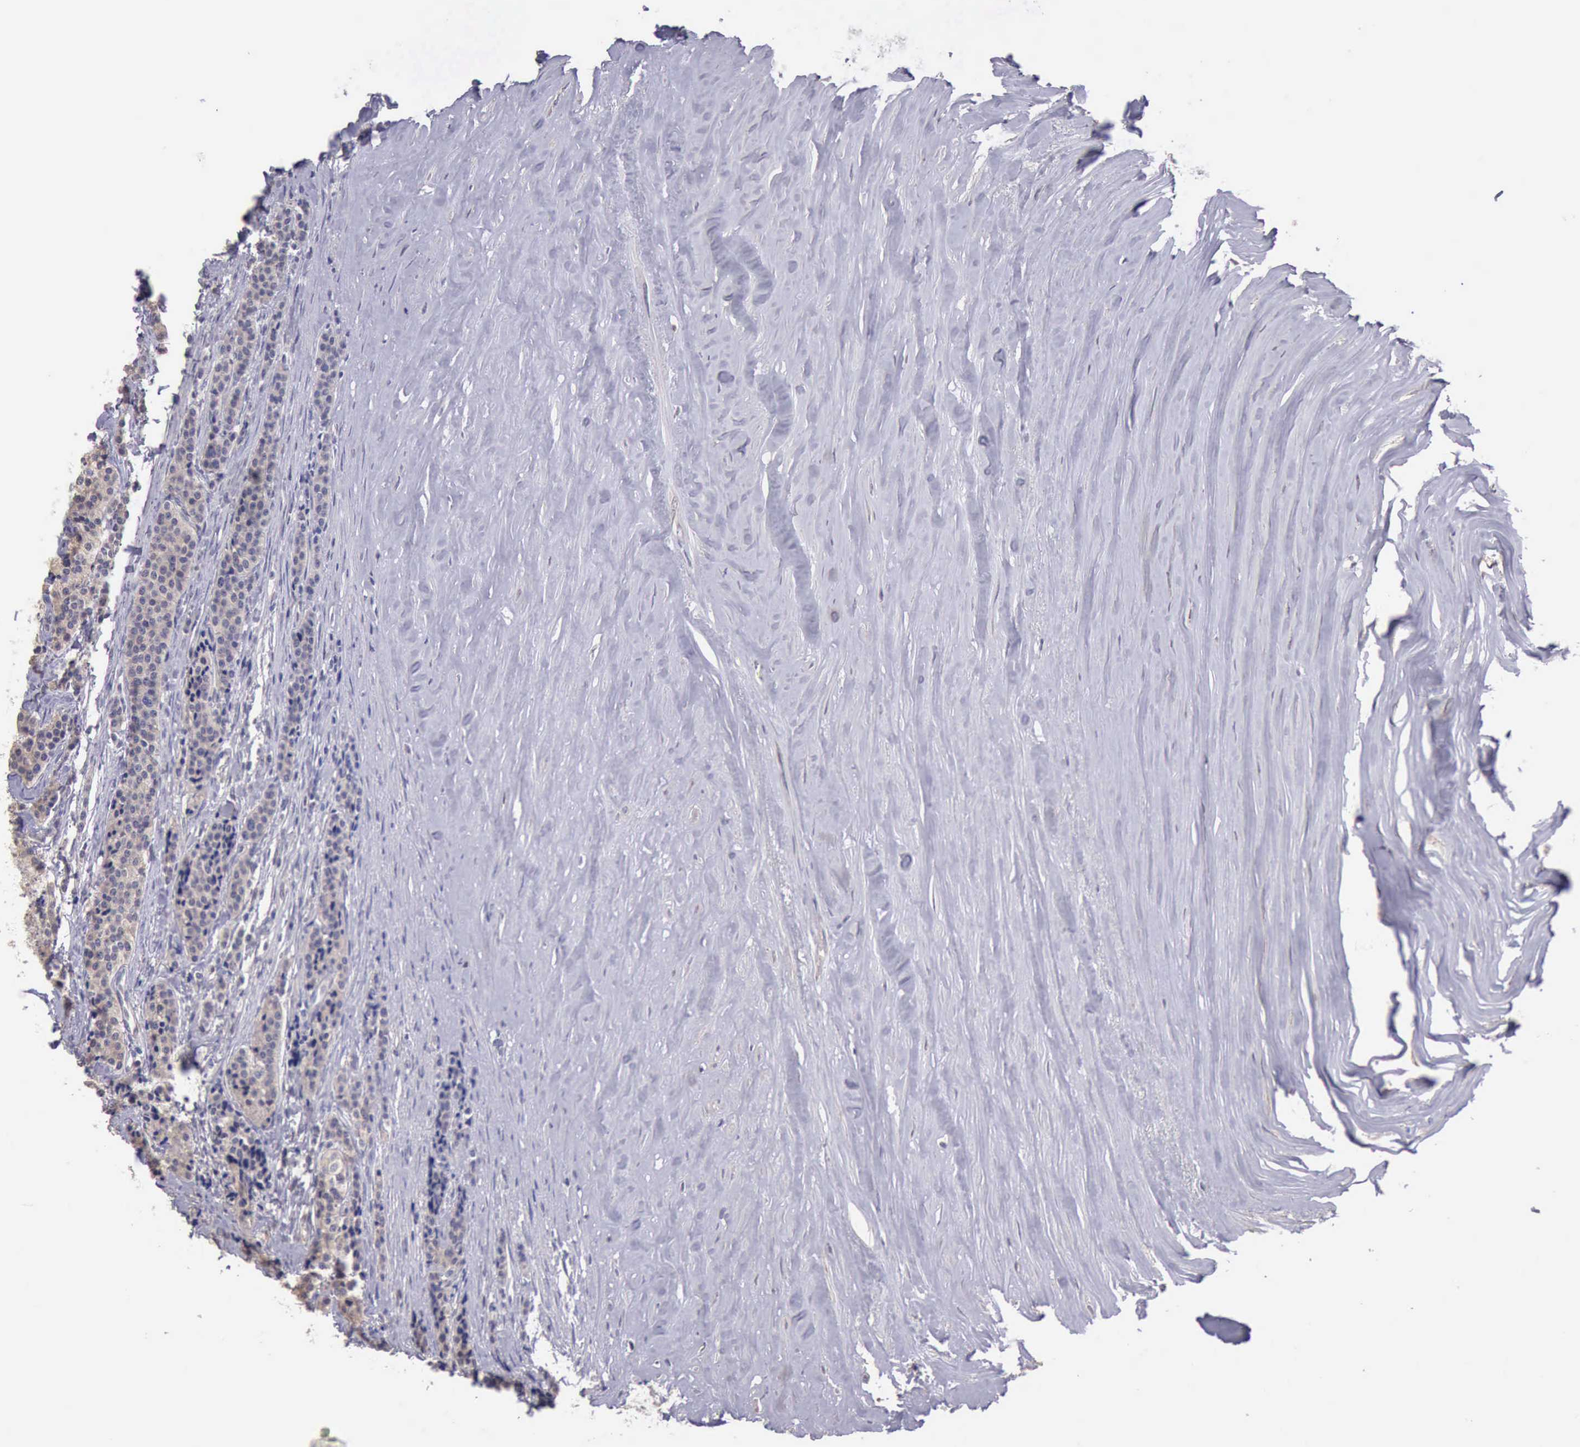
{"staining": {"intensity": "weak", "quantity": ">75%", "location": "cytoplasmic/membranous"}, "tissue": "carcinoid", "cell_type": "Tumor cells", "image_type": "cancer", "snomed": [{"axis": "morphology", "description": "Carcinoid, malignant, NOS"}, {"axis": "topography", "description": "Small intestine"}], "caption": "A histopathology image of human carcinoid stained for a protein shows weak cytoplasmic/membranous brown staining in tumor cells. Nuclei are stained in blue.", "gene": "KCND1", "patient": {"sex": "male", "age": 63}}